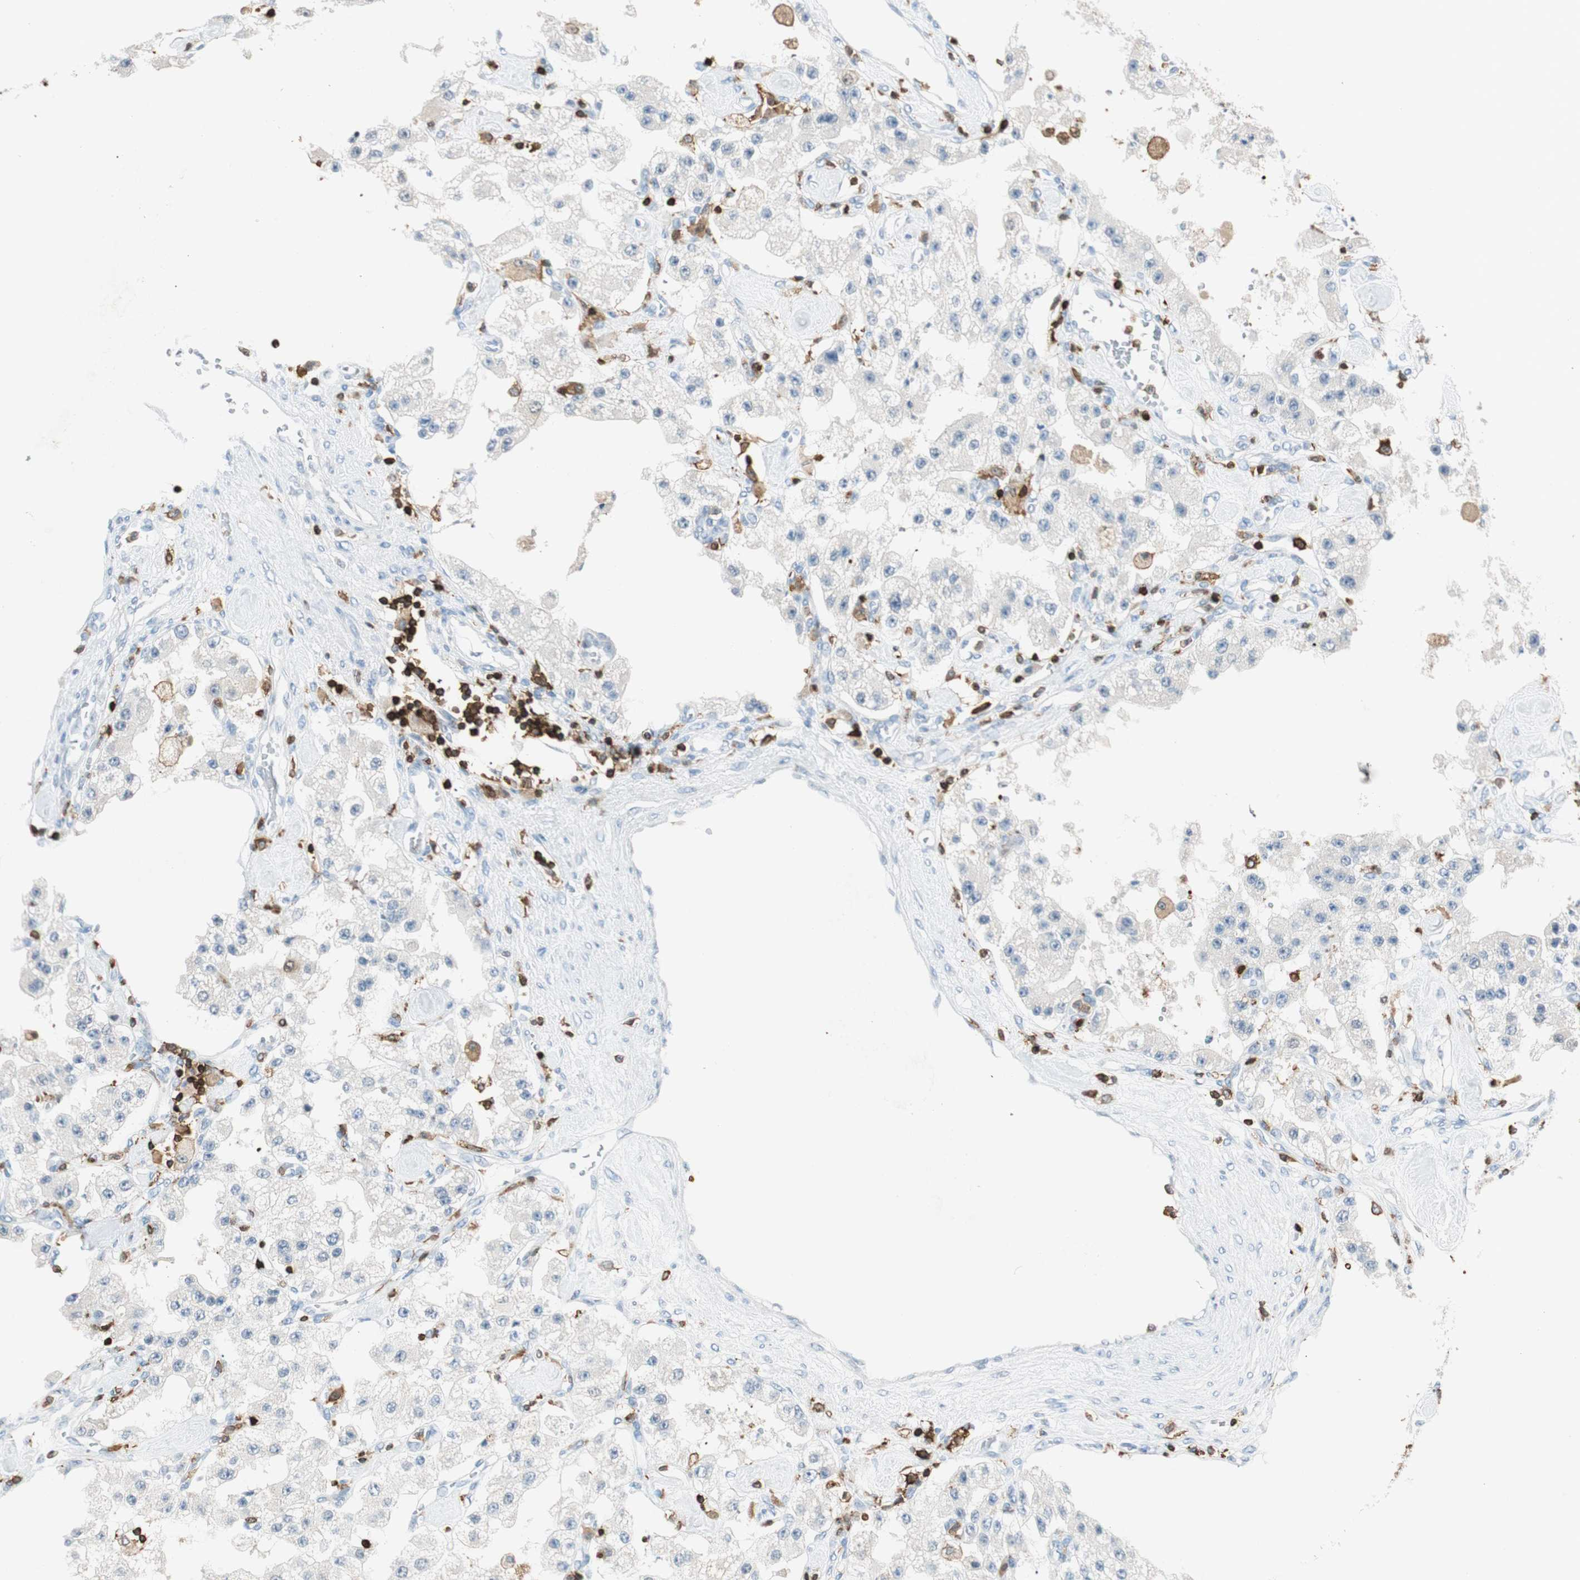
{"staining": {"intensity": "moderate", "quantity": "<25%", "location": "cytoplasmic/membranous"}, "tissue": "carcinoid", "cell_type": "Tumor cells", "image_type": "cancer", "snomed": [{"axis": "morphology", "description": "Carcinoid, malignant, NOS"}, {"axis": "topography", "description": "Pancreas"}], "caption": "Approximately <25% of tumor cells in human carcinoid reveal moderate cytoplasmic/membranous protein expression as visualized by brown immunohistochemical staining.", "gene": "HPGD", "patient": {"sex": "male", "age": 41}}